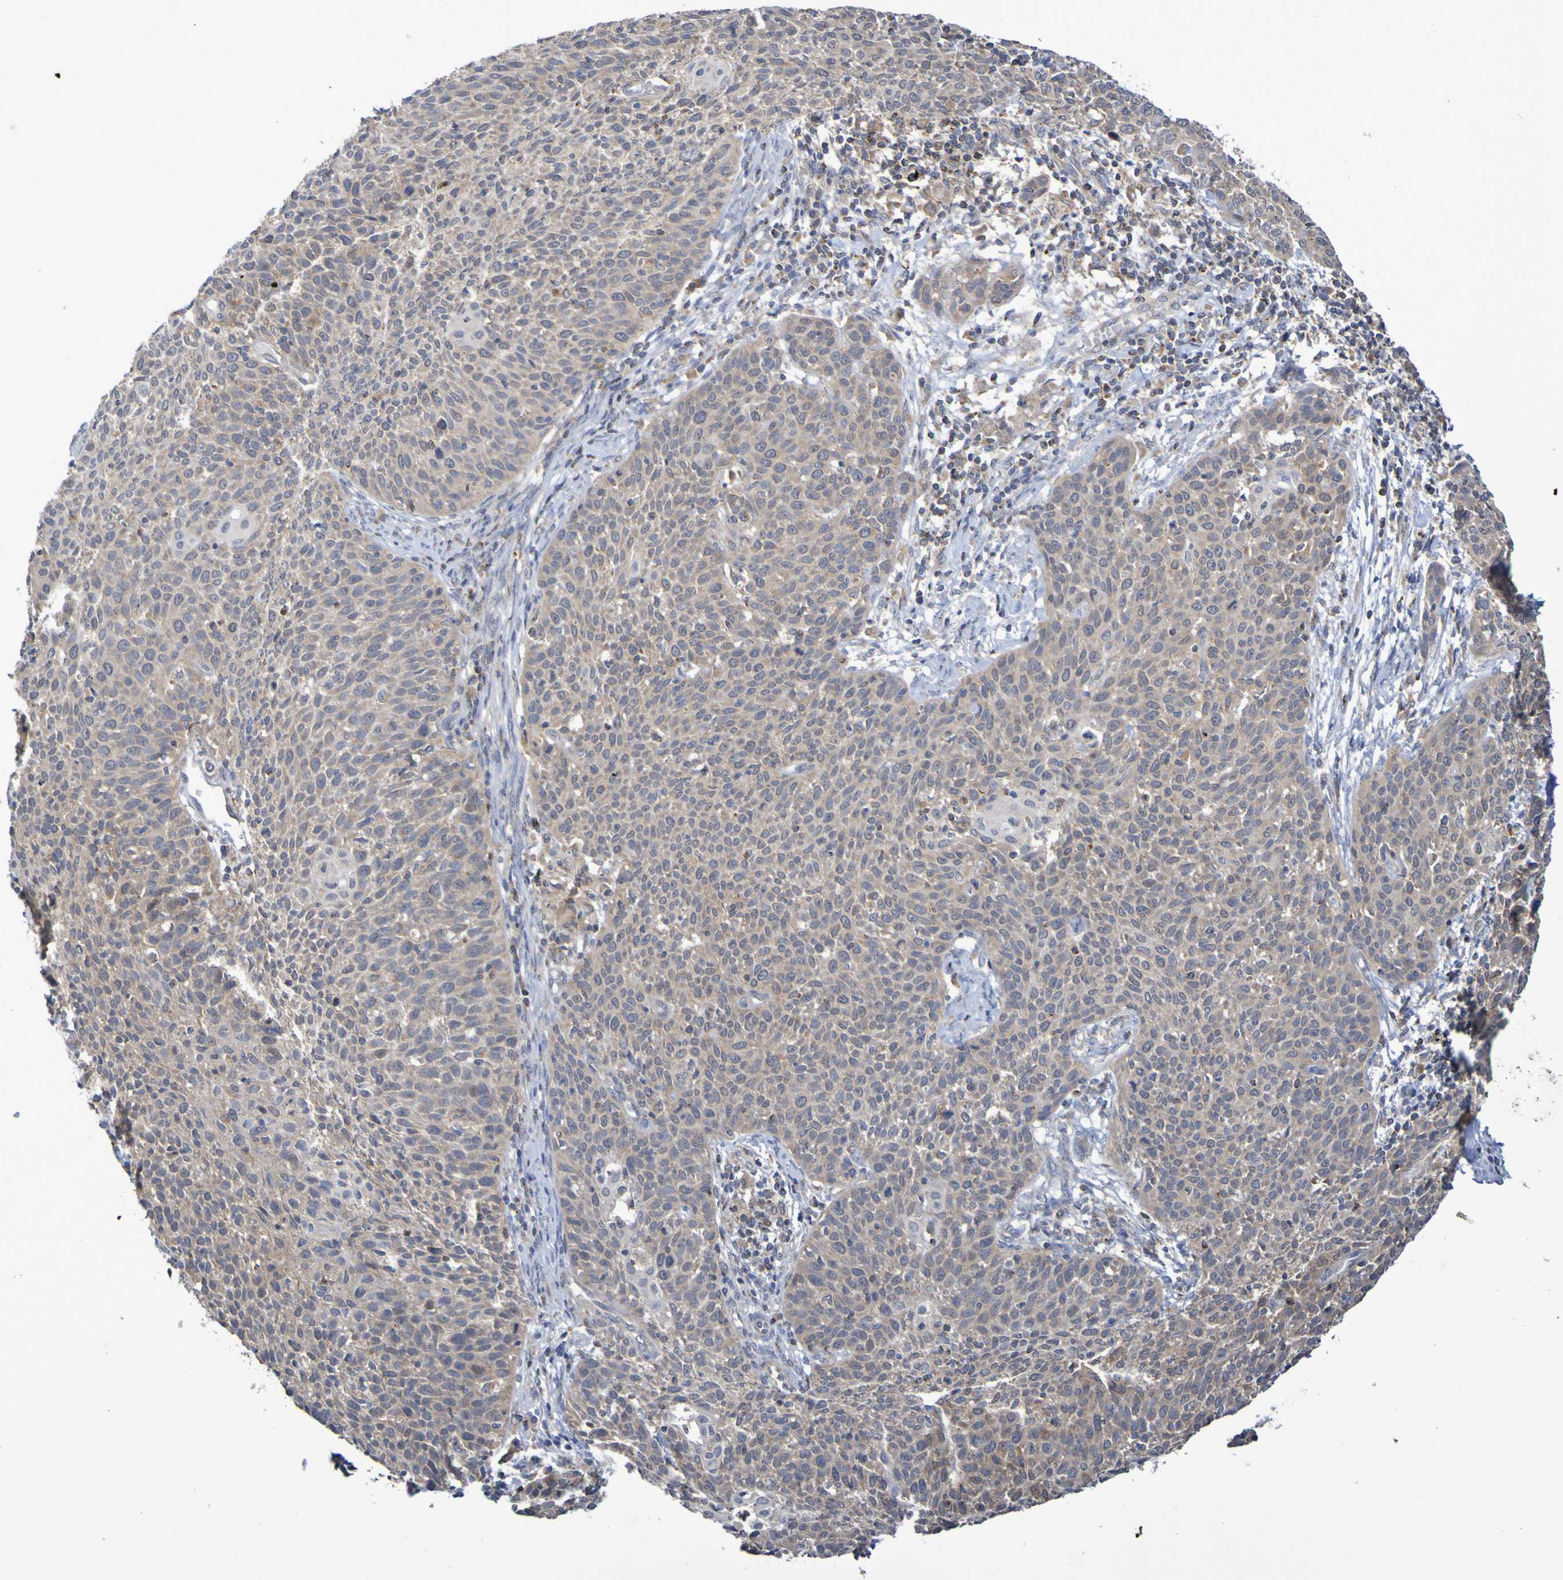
{"staining": {"intensity": "weak", "quantity": ">75%", "location": "cytoplasmic/membranous"}, "tissue": "cervical cancer", "cell_type": "Tumor cells", "image_type": "cancer", "snomed": [{"axis": "morphology", "description": "Squamous cell carcinoma, NOS"}, {"axis": "topography", "description": "Cervix"}], "caption": "An image of human cervical cancer (squamous cell carcinoma) stained for a protein exhibits weak cytoplasmic/membranous brown staining in tumor cells. Nuclei are stained in blue.", "gene": "C3orf18", "patient": {"sex": "female", "age": 38}}